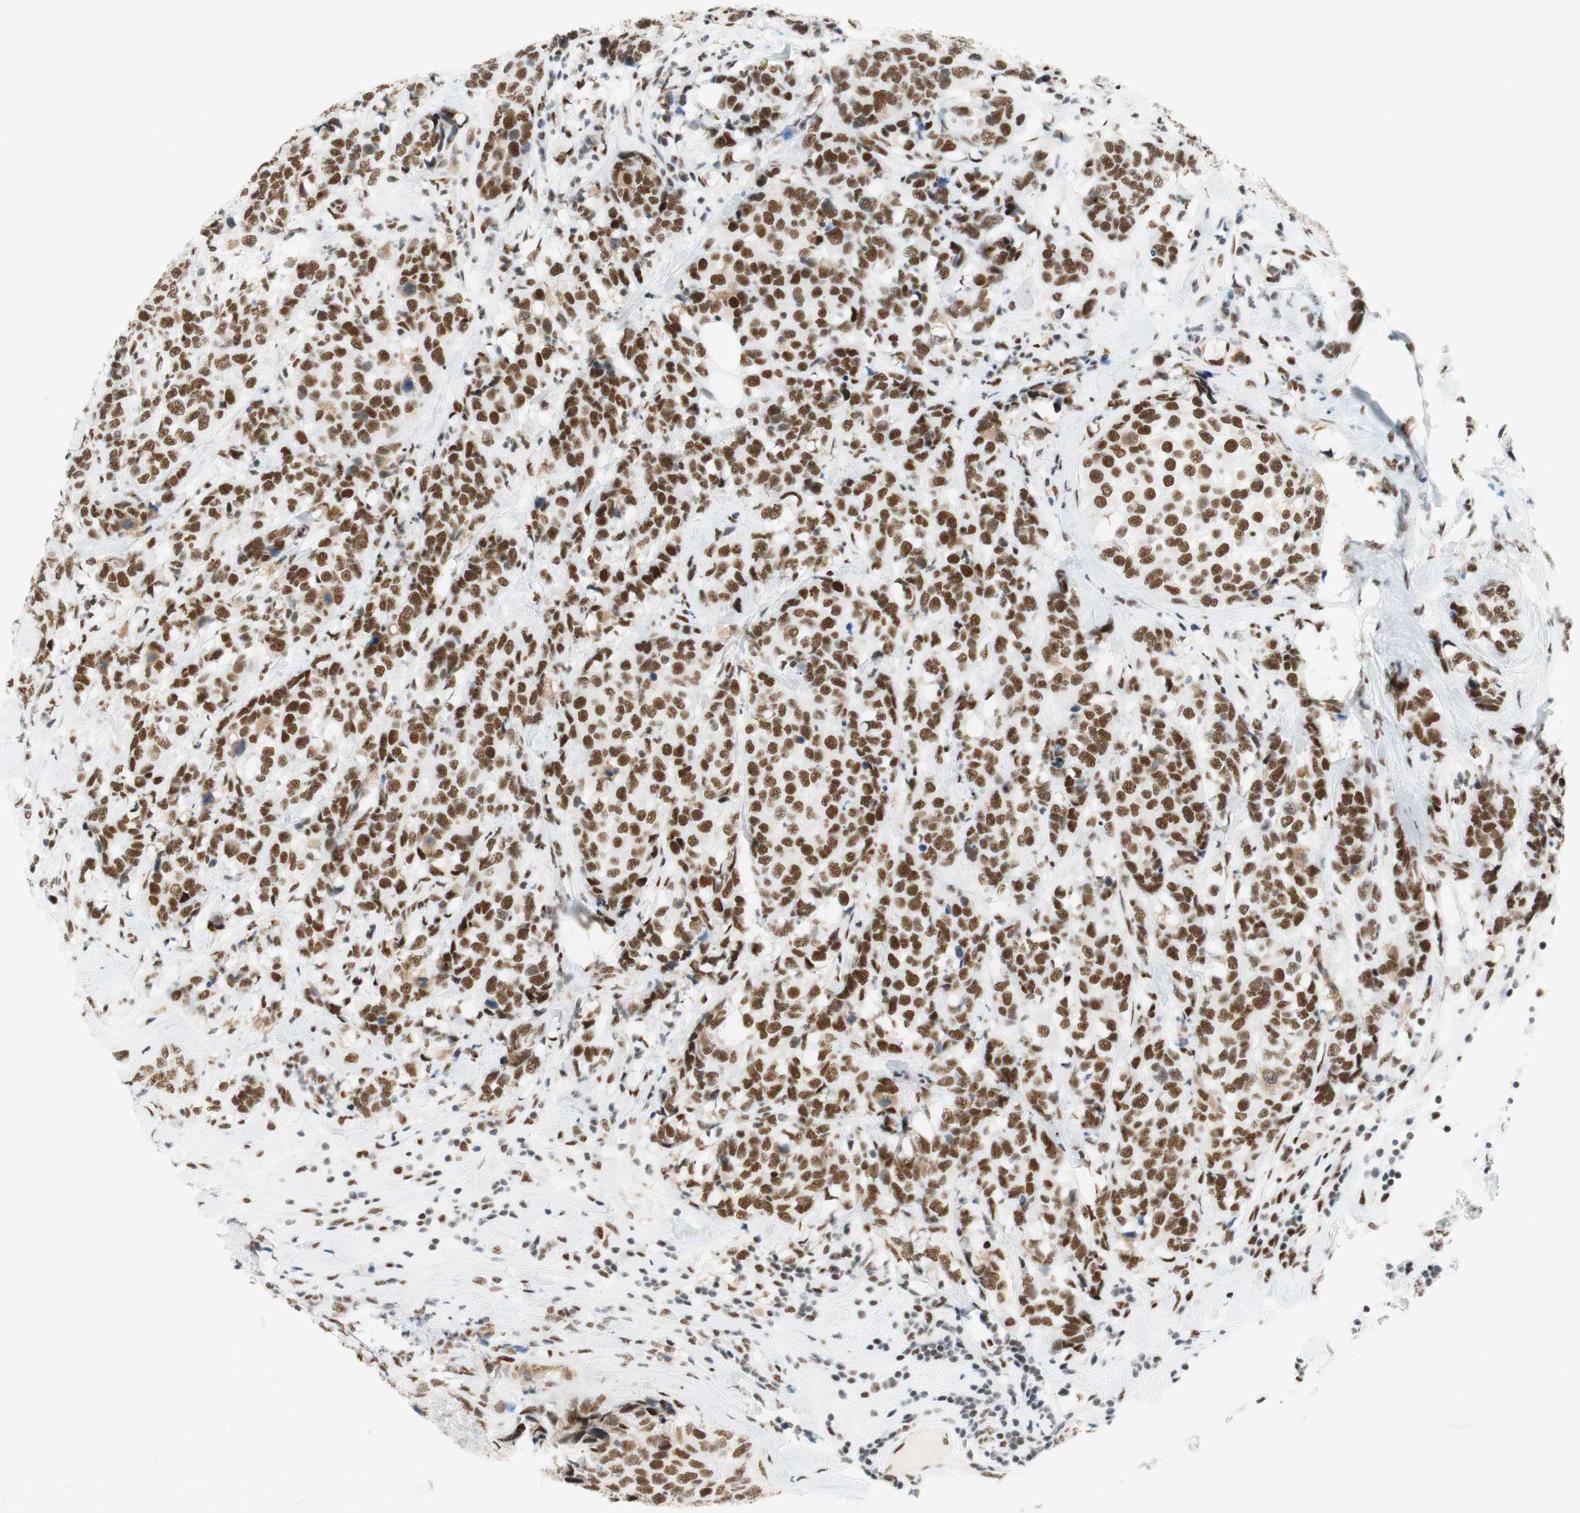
{"staining": {"intensity": "moderate", "quantity": ">75%", "location": "nuclear"}, "tissue": "breast cancer", "cell_type": "Tumor cells", "image_type": "cancer", "snomed": [{"axis": "morphology", "description": "Lobular carcinoma"}, {"axis": "topography", "description": "Breast"}], "caption": "Protein staining demonstrates moderate nuclear staining in approximately >75% of tumor cells in lobular carcinoma (breast). (brown staining indicates protein expression, while blue staining denotes nuclei).", "gene": "RNF20", "patient": {"sex": "female", "age": 59}}